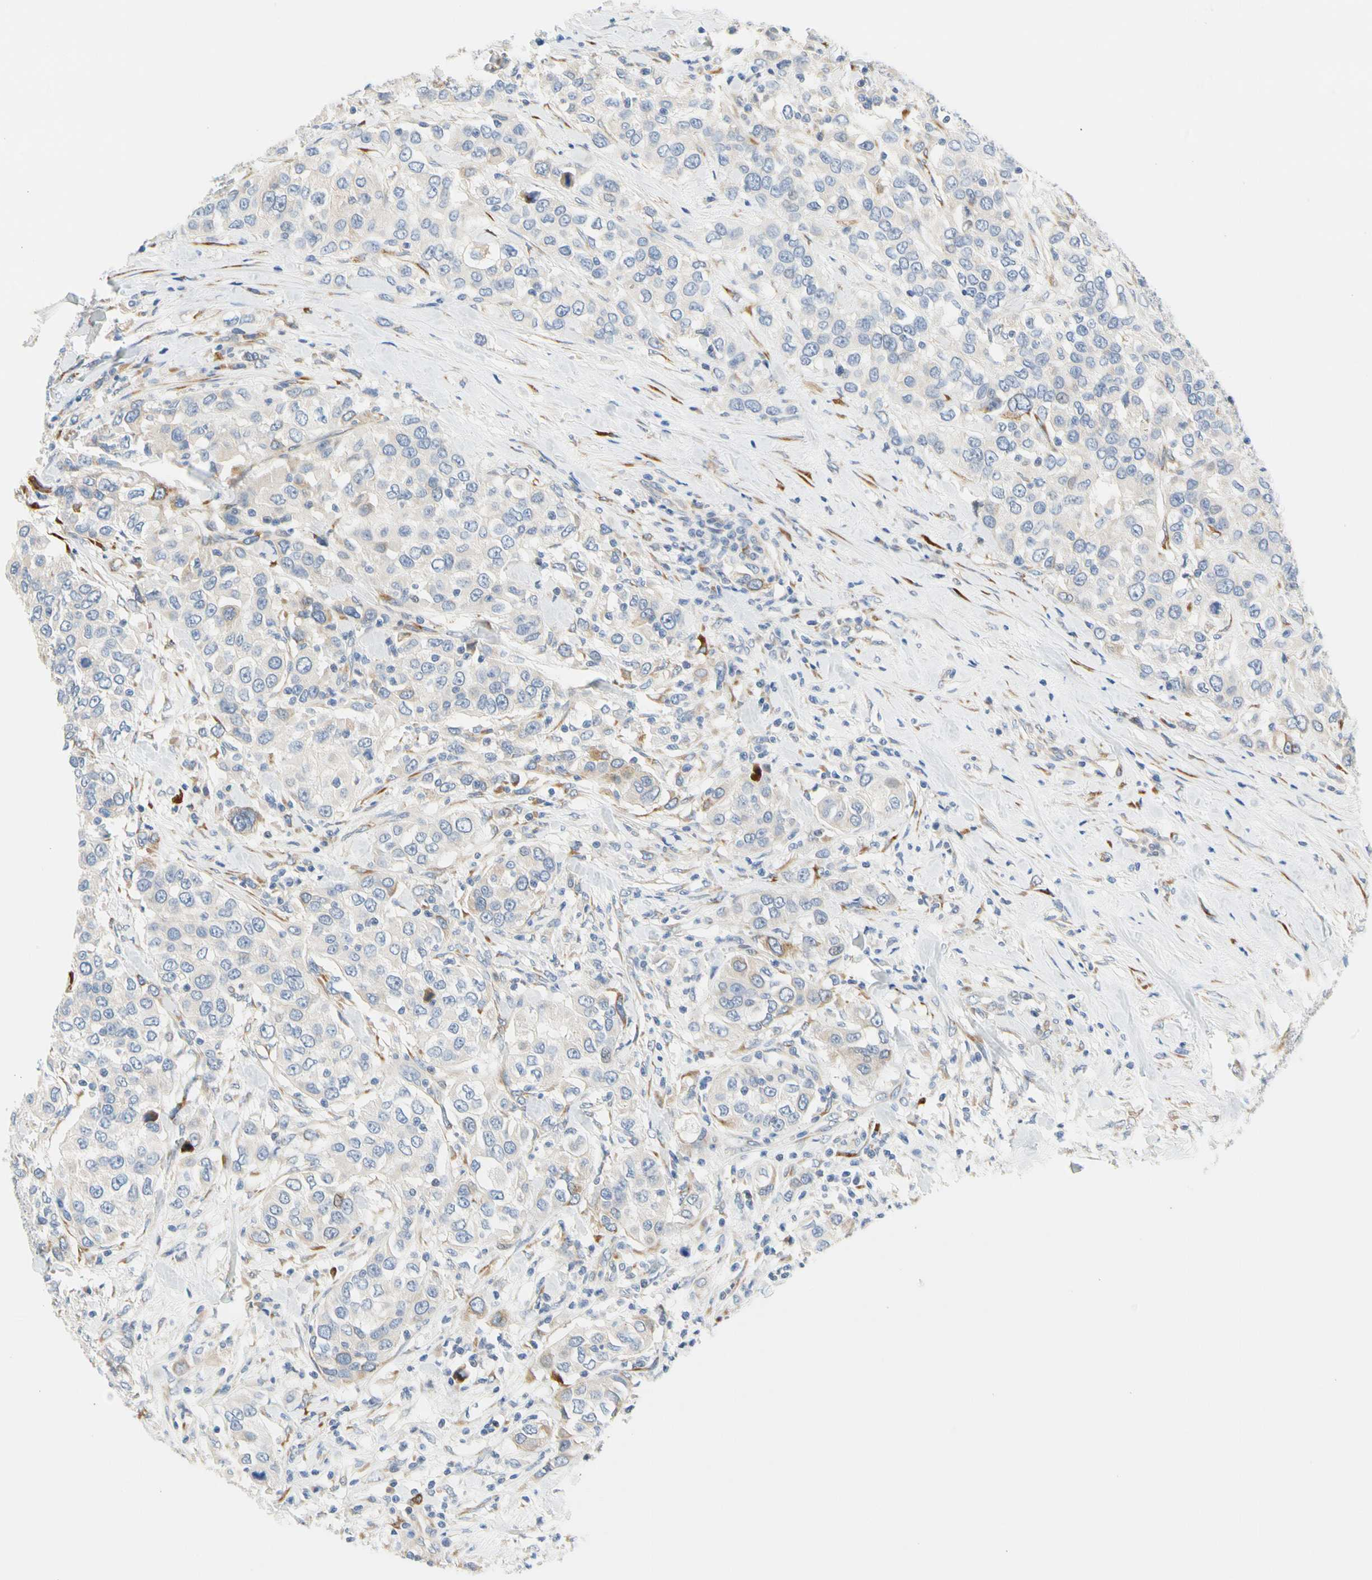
{"staining": {"intensity": "negative", "quantity": "none", "location": "none"}, "tissue": "urothelial cancer", "cell_type": "Tumor cells", "image_type": "cancer", "snomed": [{"axis": "morphology", "description": "Urothelial carcinoma, High grade"}, {"axis": "topography", "description": "Urinary bladder"}], "caption": "The image demonstrates no staining of tumor cells in urothelial cancer.", "gene": "ZNF236", "patient": {"sex": "female", "age": 80}}